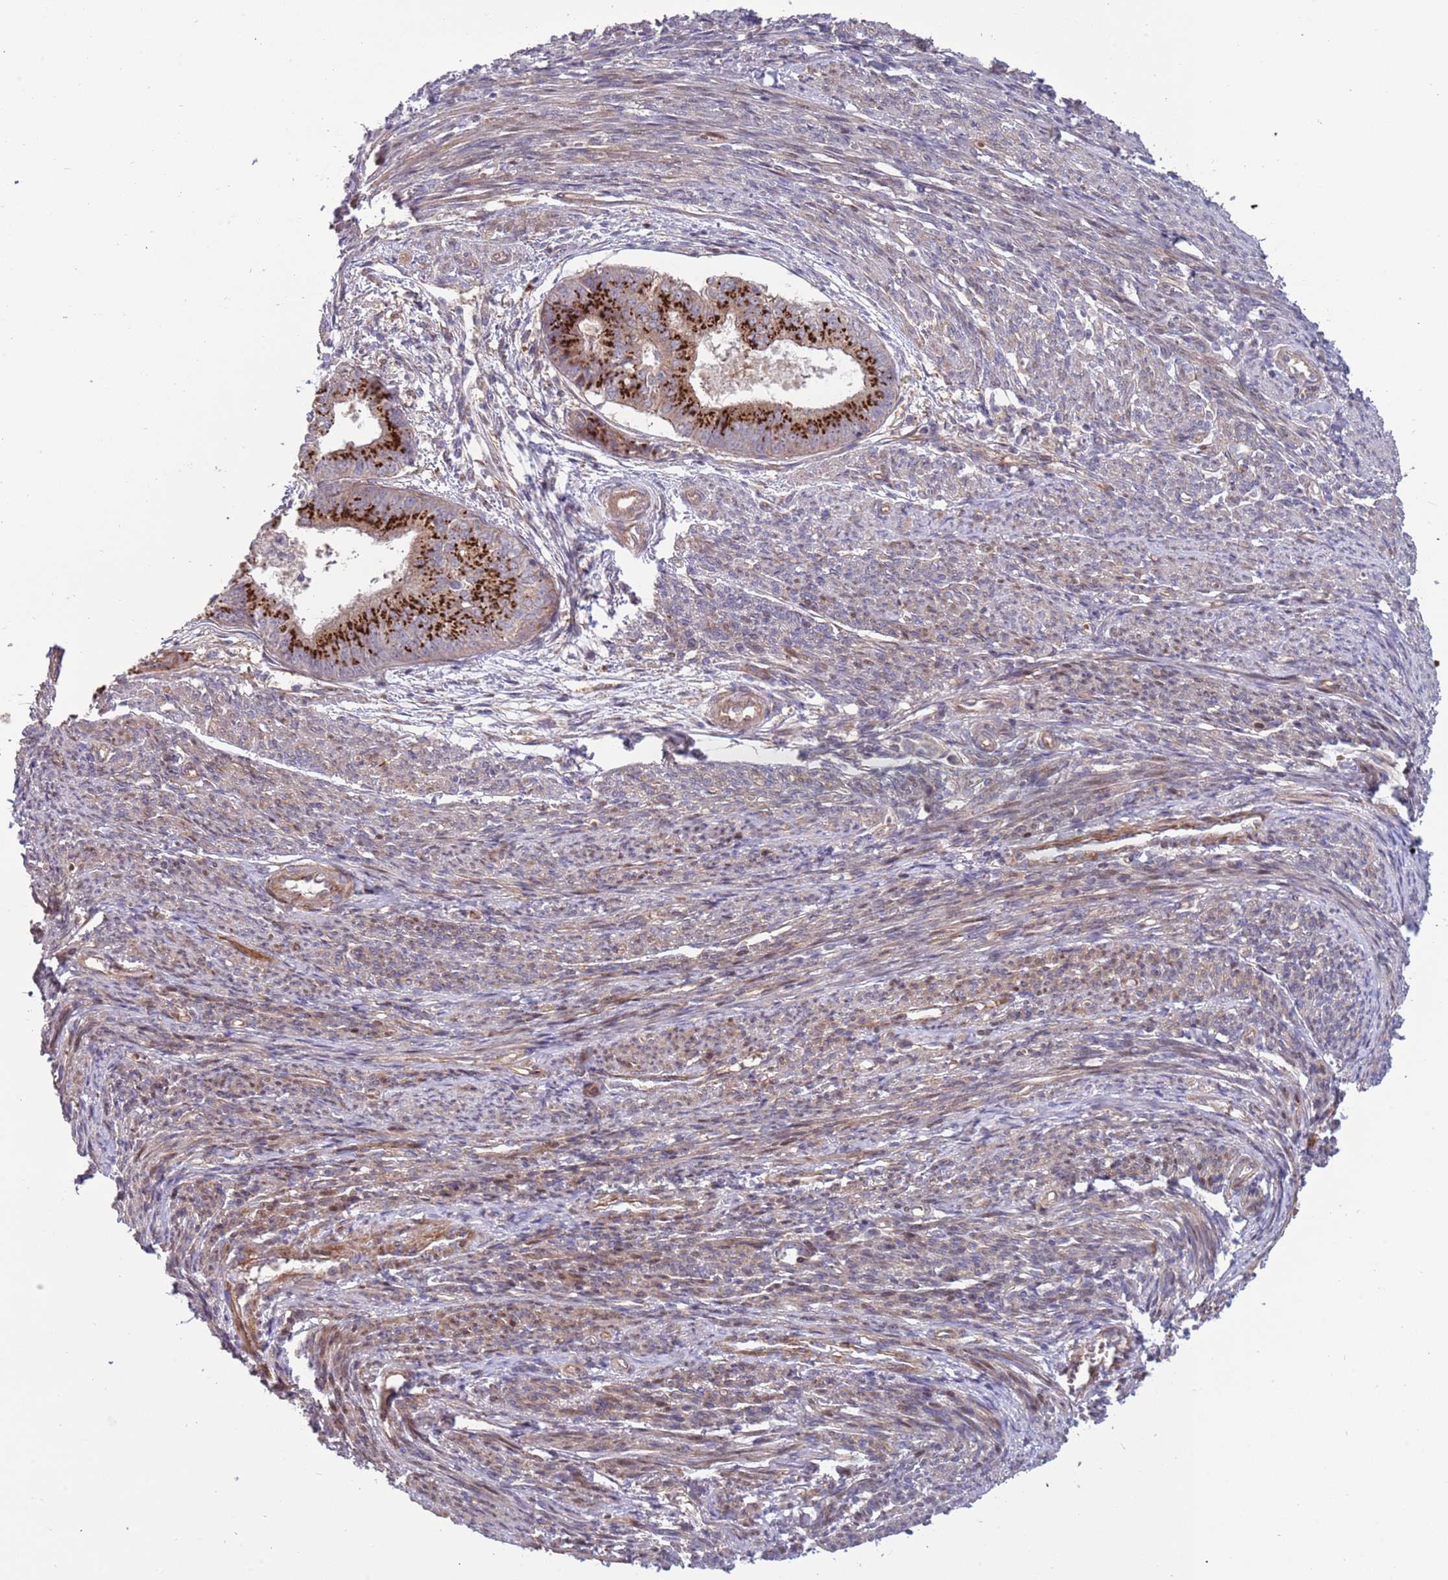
{"staining": {"intensity": "strong", "quantity": "25%-75%", "location": "cytoplasmic/membranous"}, "tissue": "endometrial cancer", "cell_type": "Tumor cells", "image_type": "cancer", "snomed": [{"axis": "morphology", "description": "Adenocarcinoma, NOS"}, {"axis": "topography", "description": "Endometrium"}], "caption": "Immunohistochemical staining of endometrial cancer shows high levels of strong cytoplasmic/membranous protein staining in about 25%-75% of tumor cells.", "gene": "ITGB6", "patient": {"sex": "female", "age": 62}}